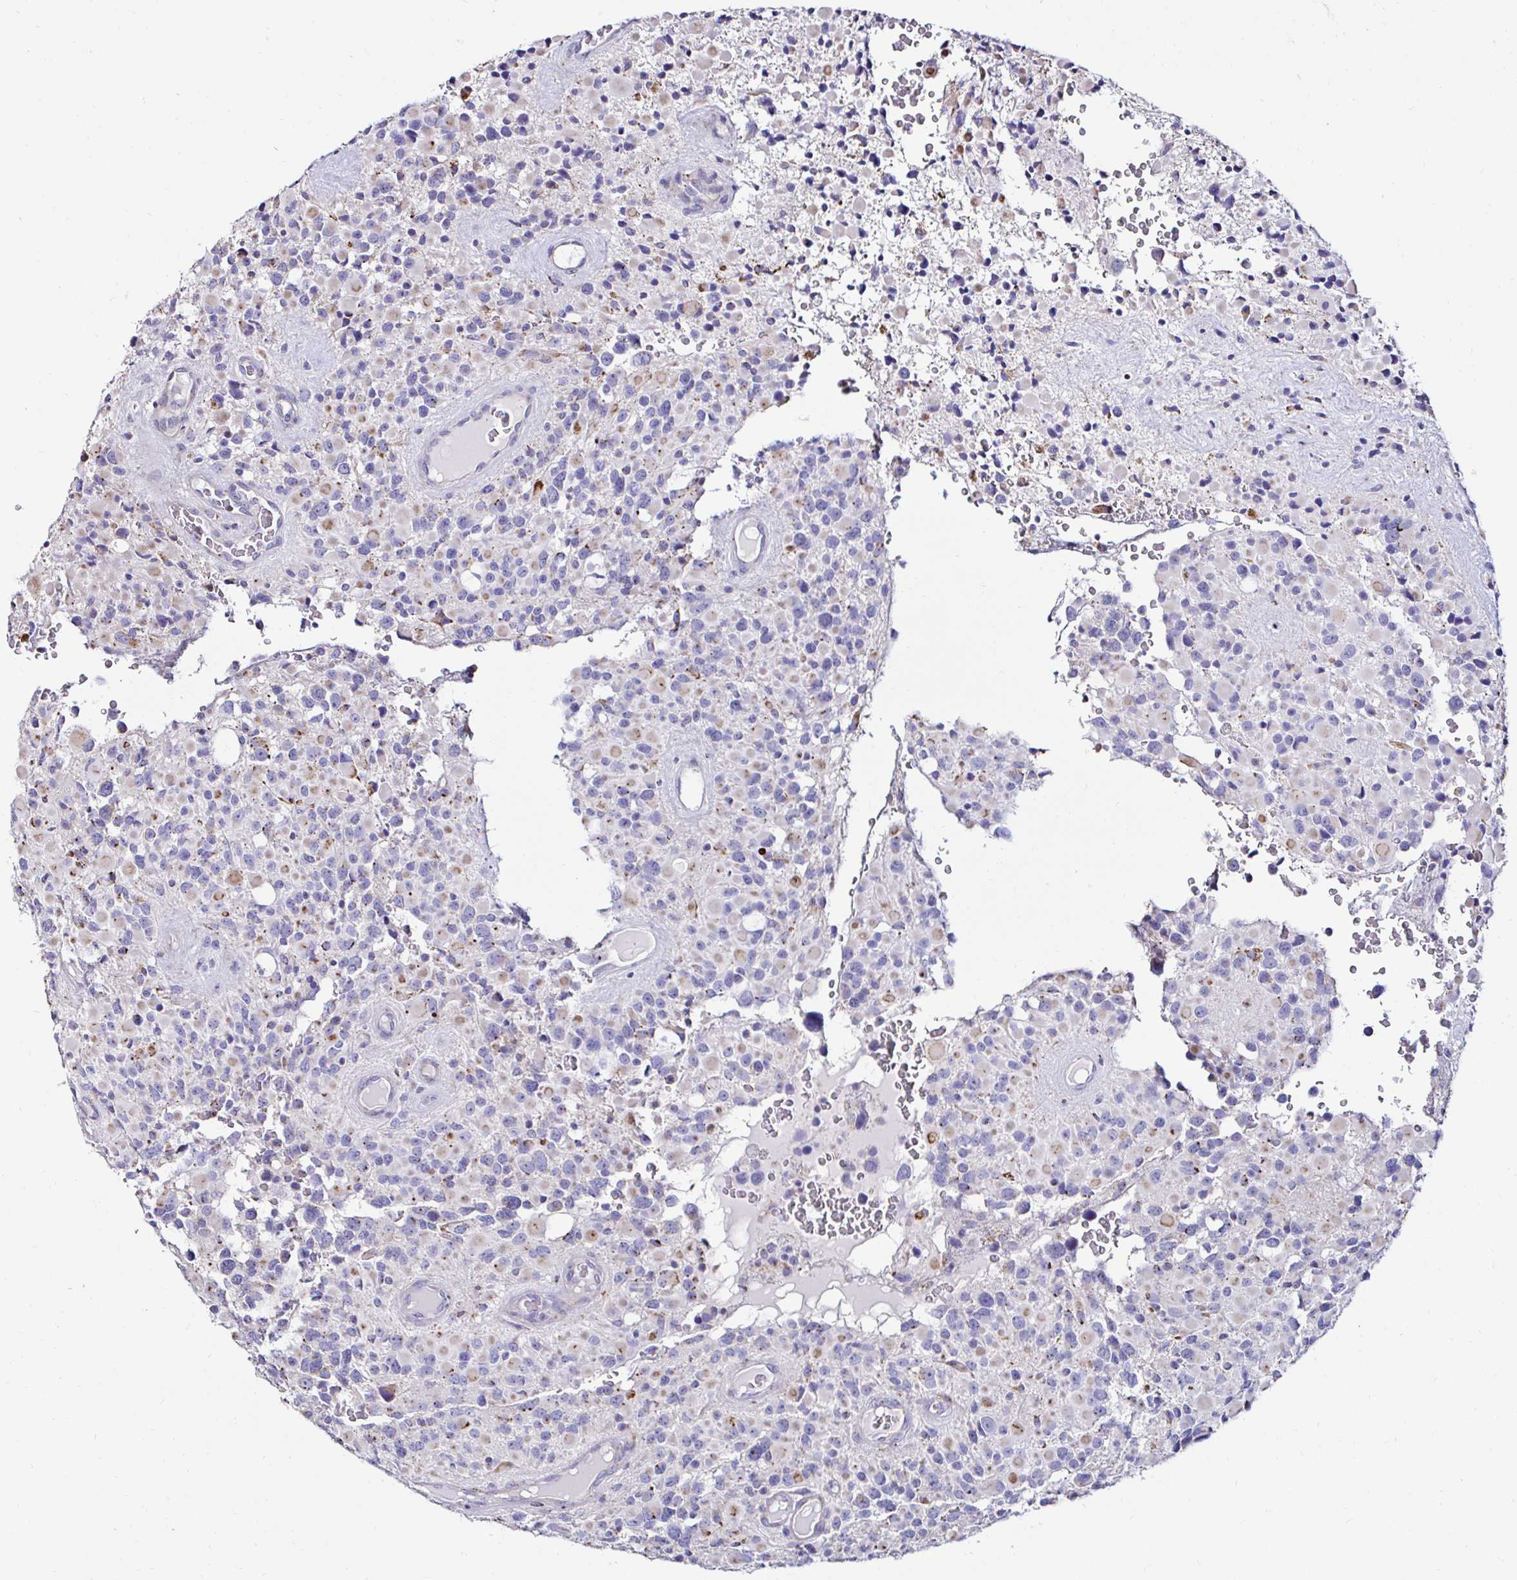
{"staining": {"intensity": "negative", "quantity": "none", "location": "none"}, "tissue": "glioma", "cell_type": "Tumor cells", "image_type": "cancer", "snomed": [{"axis": "morphology", "description": "Glioma, malignant, High grade"}, {"axis": "topography", "description": "Brain"}], "caption": "Tumor cells are negative for protein expression in human glioma. Nuclei are stained in blue.", "gene": "GALNS", "patient": {"sex": "female", "age": 40}}